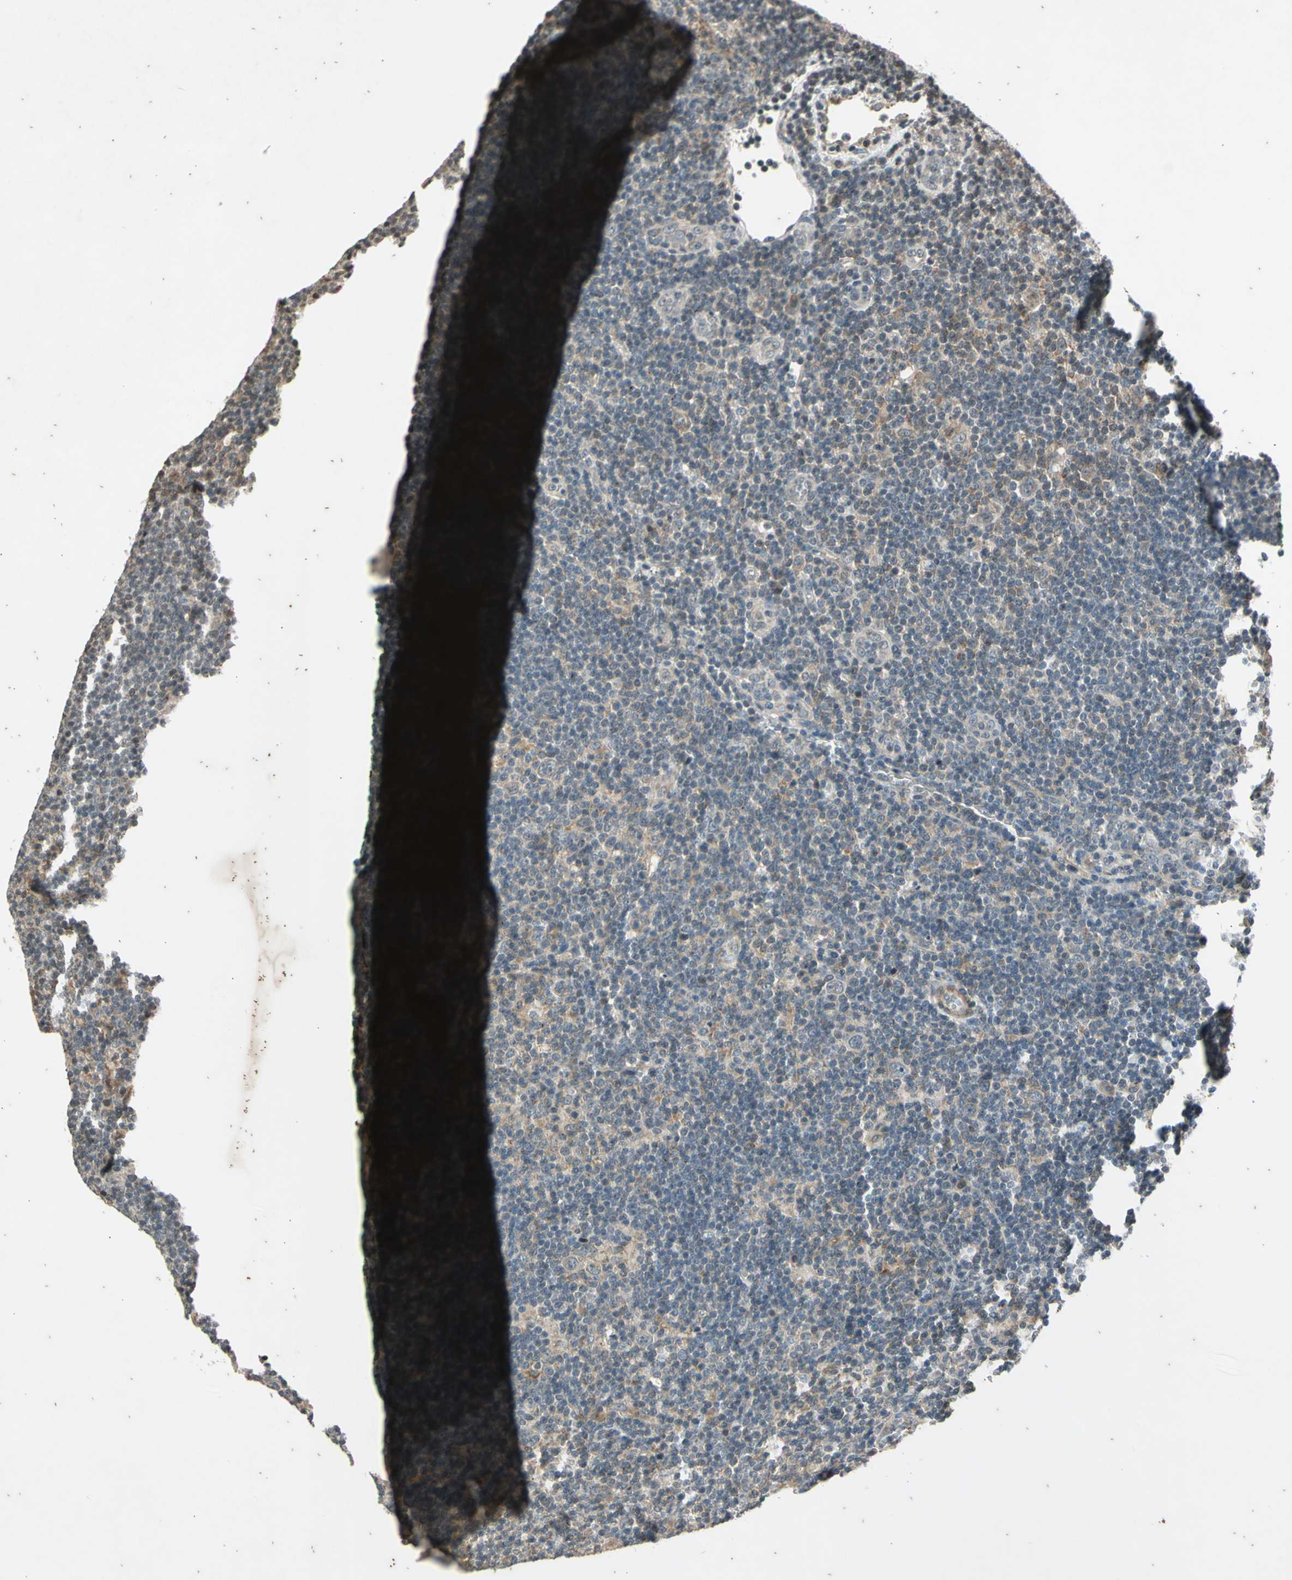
{"staining": {"intensity": "weak", "quantity": "25%-75%", "location": "cytoplasmic/membranous"}, "tissue": "lymphoma", "cell_type": "Tumor cells", "image_type": "cancer", "snomed": [{"axis": "morphology", "description": "Hodgkin's disease, NOS"}, {"axis": "topography", "description": "Lymph node"}], "caption": "Immunohistochemistry of lymphoma shows low levels of weak cytoplasmic/membranous staining in approximately 25%-75% of tumor cells.", "gene": "EFNB2", "patient": {"sex": "female", "age": 57}}